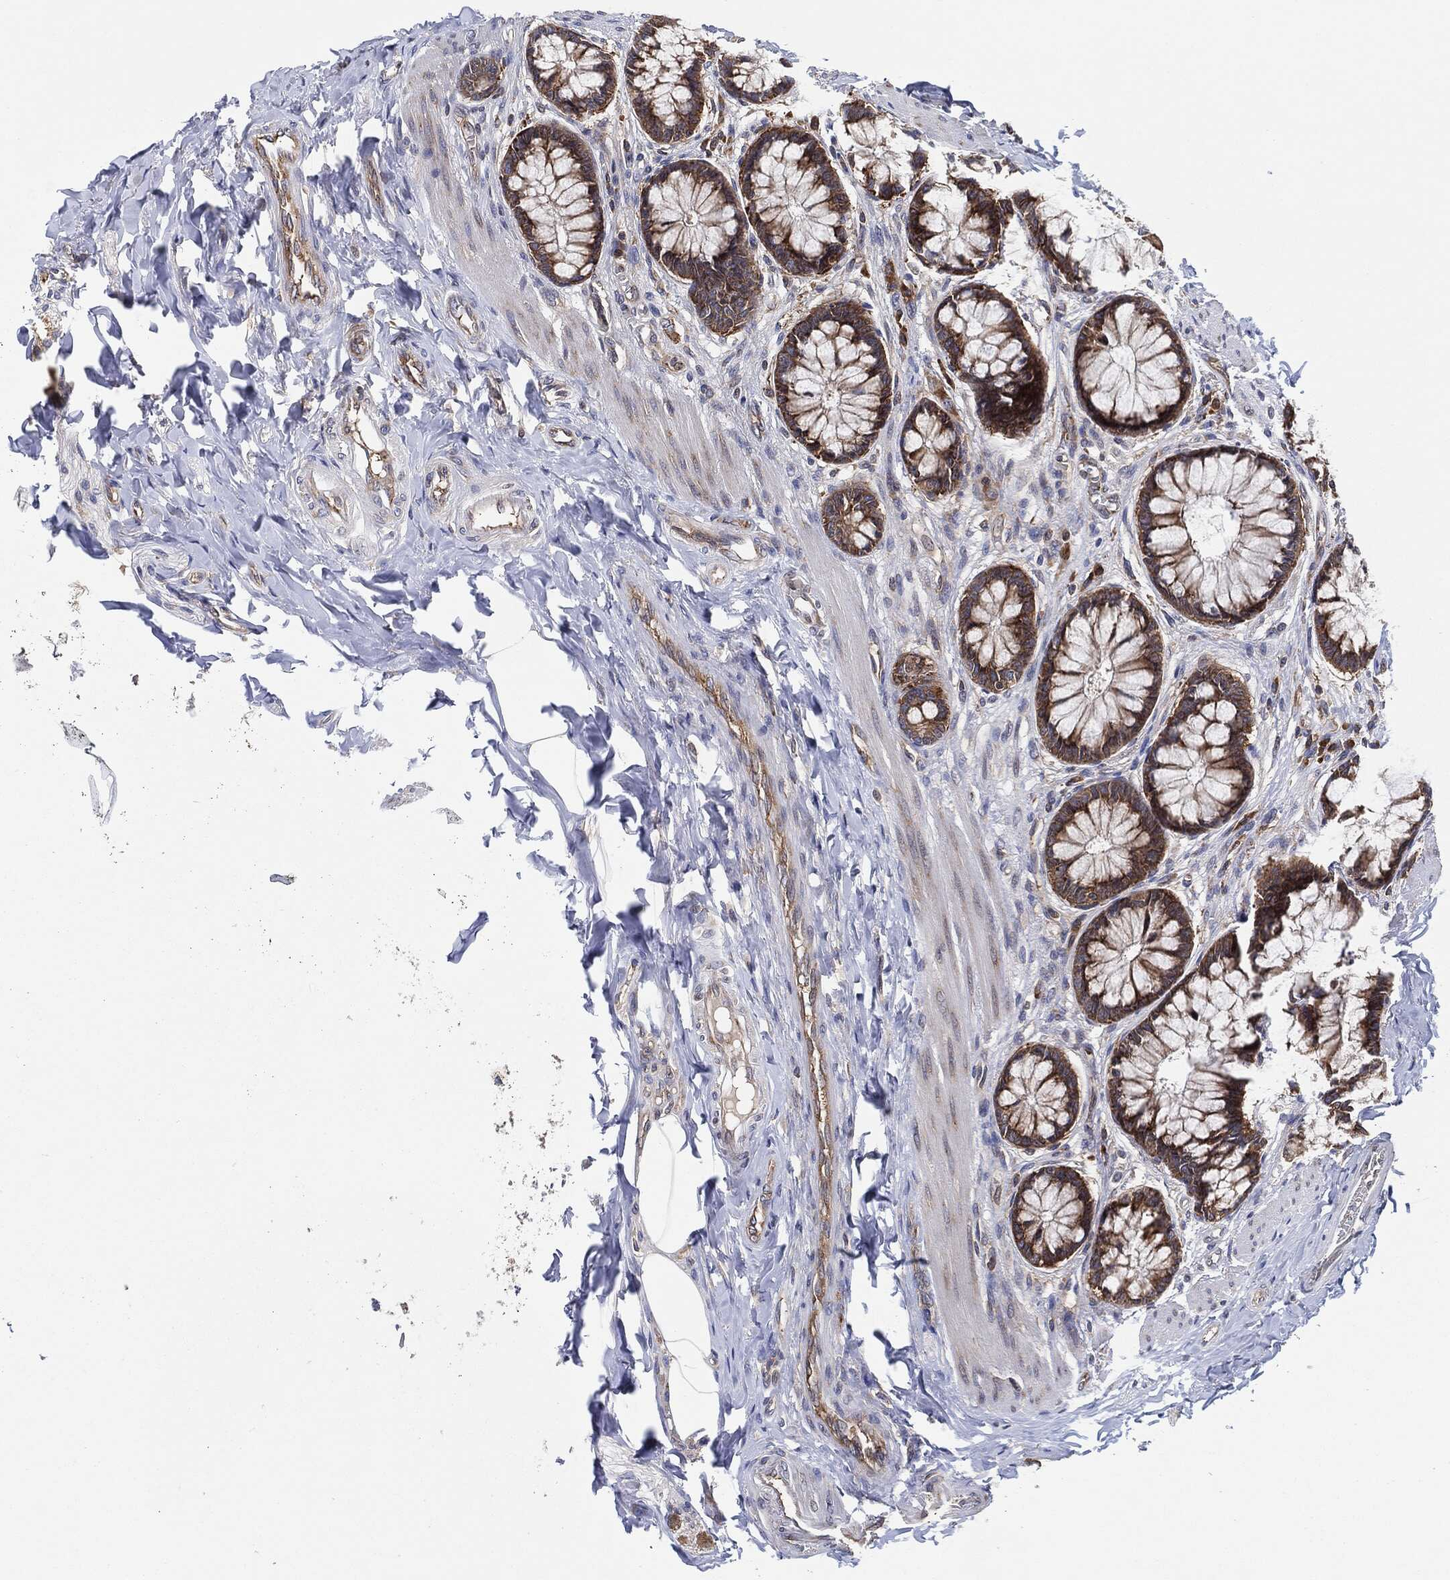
{"staining": {"intensity": "negative", "quantity": "none", "location": "none"}, "tissue": "colon", "cell_type": "Endothelial cells", "image_type": "normal", "snomed": [{"axis": "morphology", "description": "Normal tissue, NOS"}, {"axis": "topography", "description": "Colon"}], "caption": "Endothelial cells are negative for protein expression in benign human colon. Brightfield microscopy of IHC stained with DAB (3,3'-diaminobenzidine) (brown) and hematoxylin (blue), captured at high magnification.", "gene": "EIF2S2", "patient": {"sex": "female", "age": 65}}